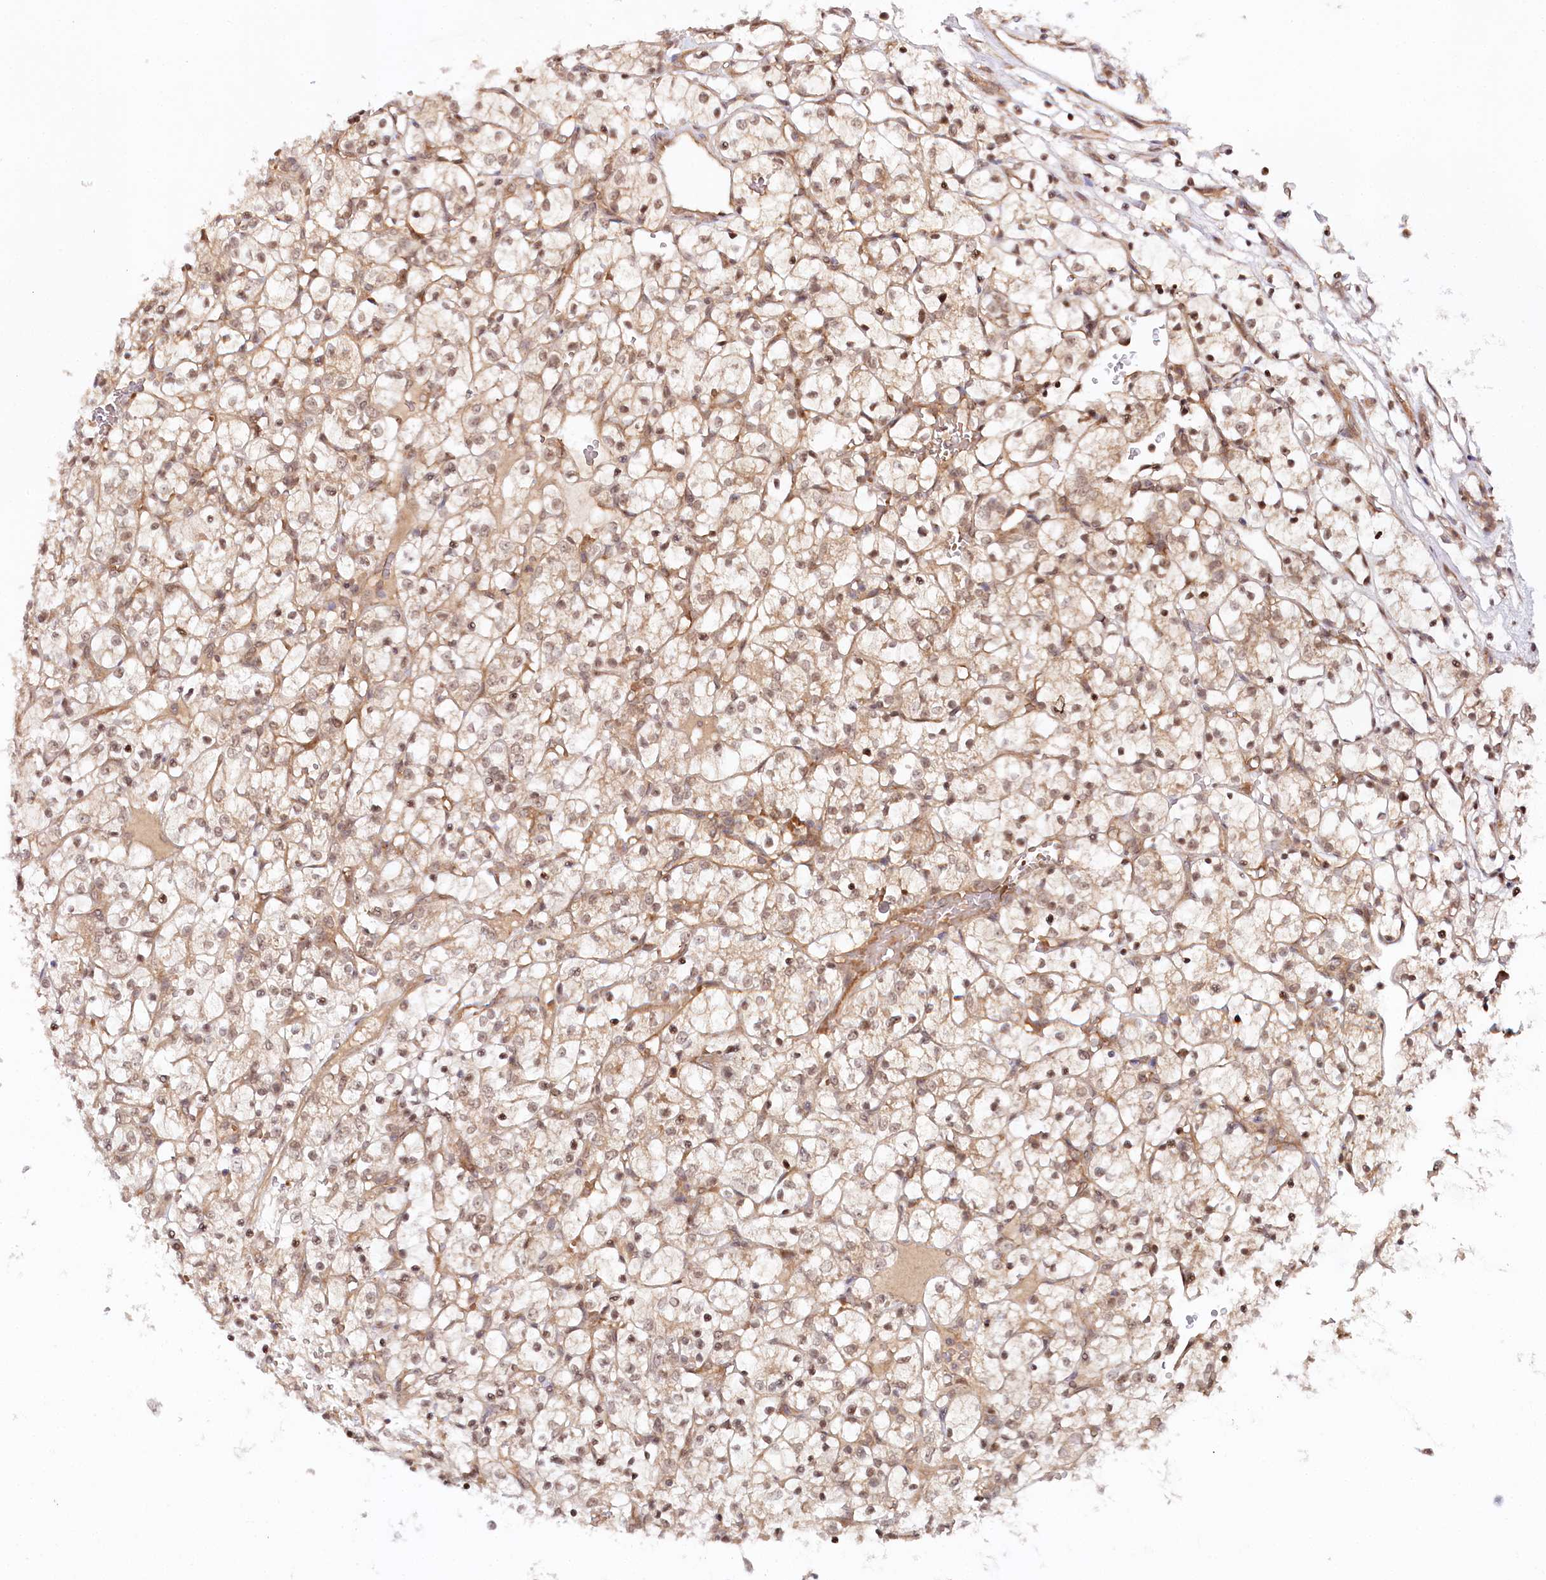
{"staining": {"intensity": "moderate", "quantity": ">75%", "location": "cytoplasmic/membranous,nuclear"}, "tissue": "renal cancer", "cell_type": "Tumor cells", "image_type": "cancer", "snomed": [{"axis": "morphology", "description": "Adenocarcinoma, NOS"}, {"axis": "topography", "description": "Kidney"}], "caption": "Renal cancer stained with immunohistochemistry (IHC) shows moderate cytoplasmic/membranous and nuclear expression in about >75% of tumor cells.", "gene": "CCDC65", "patient": {"sex": "female", "age": 69}}